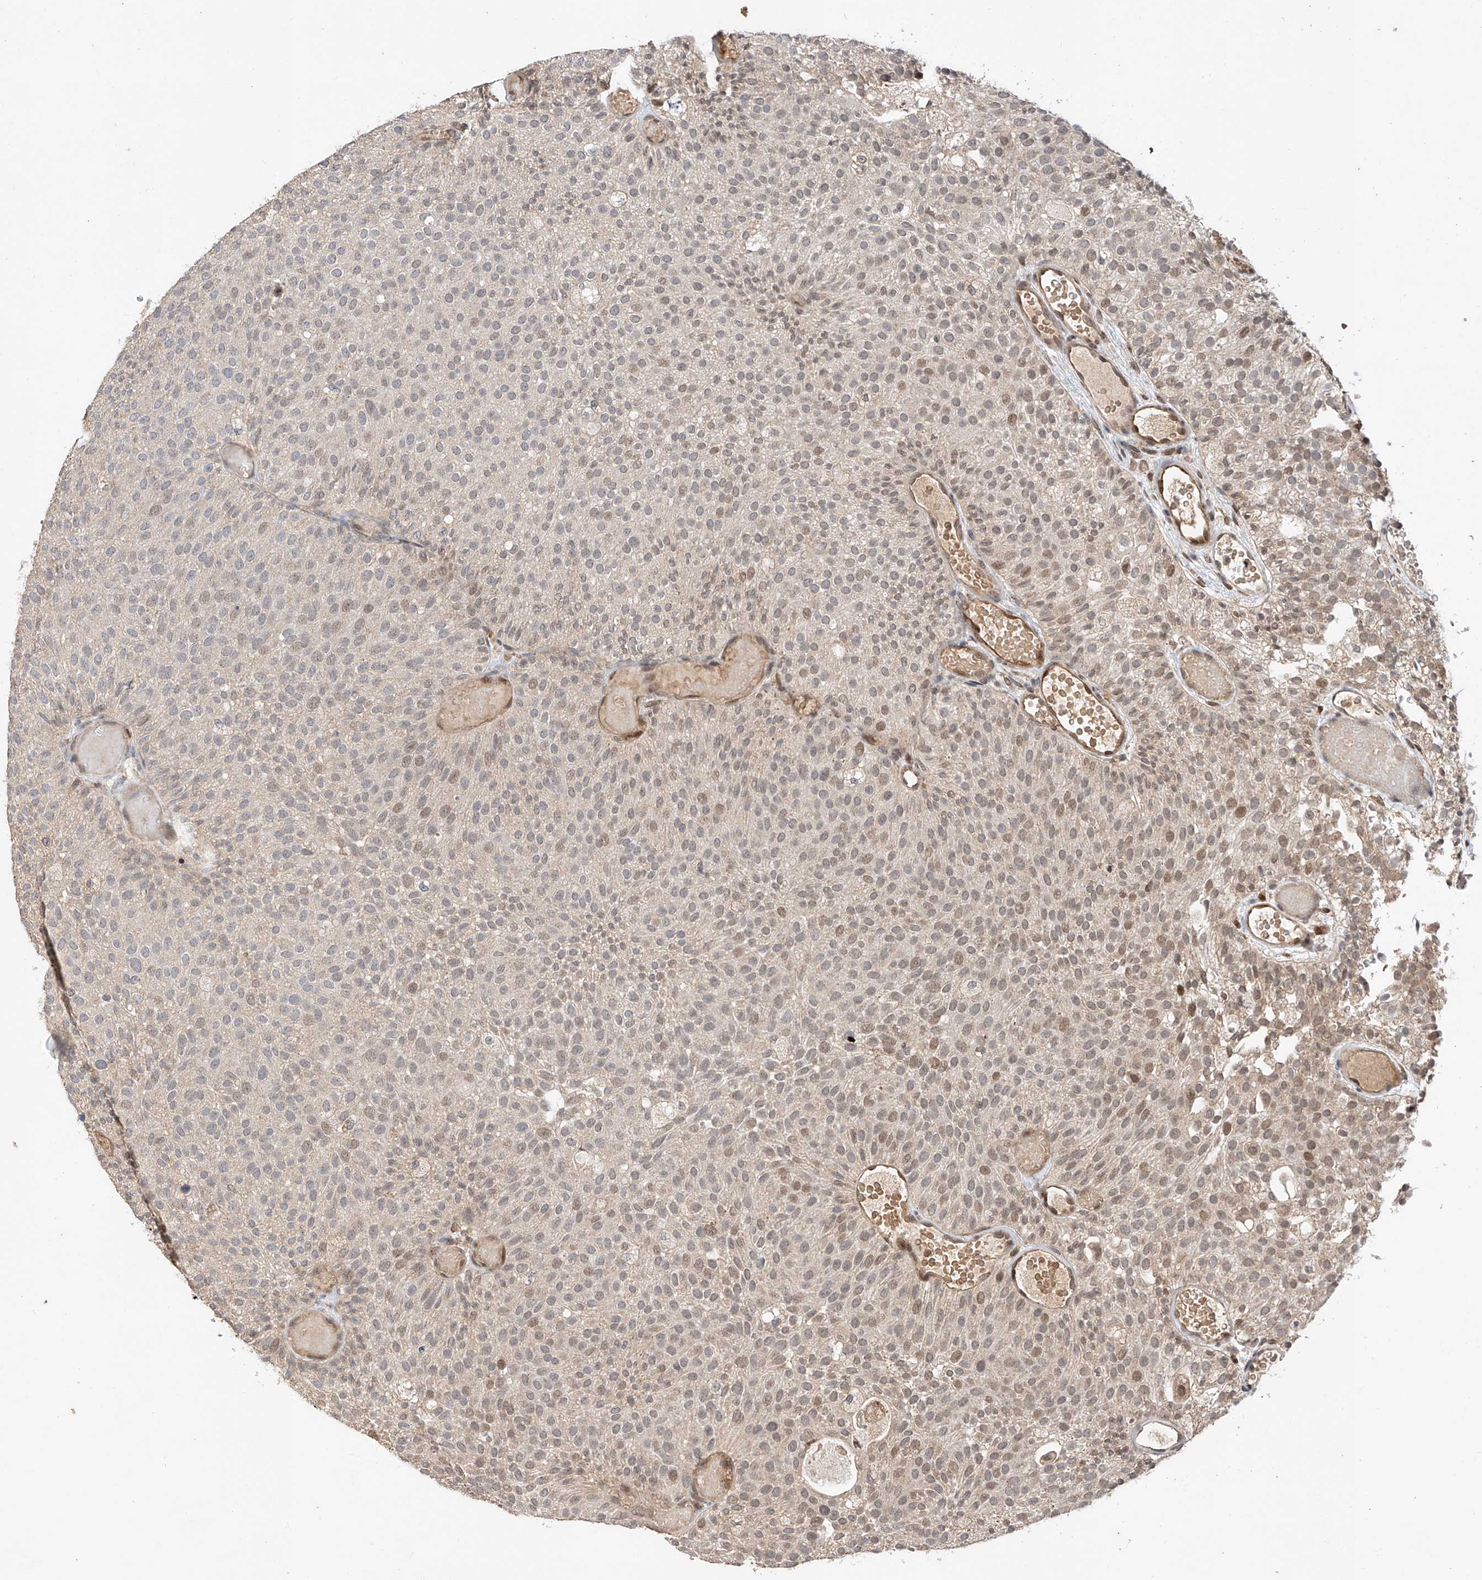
{"staining": {"intensity": "weak", "quantity": "<25%", "location": "nuclear"}, "tissue": "urothelial cancer", "cell_type": "Tumor cells", "image_type": "cancer", "snomed": [{"axis": "morphology", "description": "Urothelial carcinoma, Low grade"}, {"axis": "topography", "description": "Urinary bladder"}], "caption": "Human urothelial cancer stained for a protein using IHC demonstrates no positivity in tumor cells.", "gene": "RILPL2", "patient": {"sex": "male", "age": 78}}